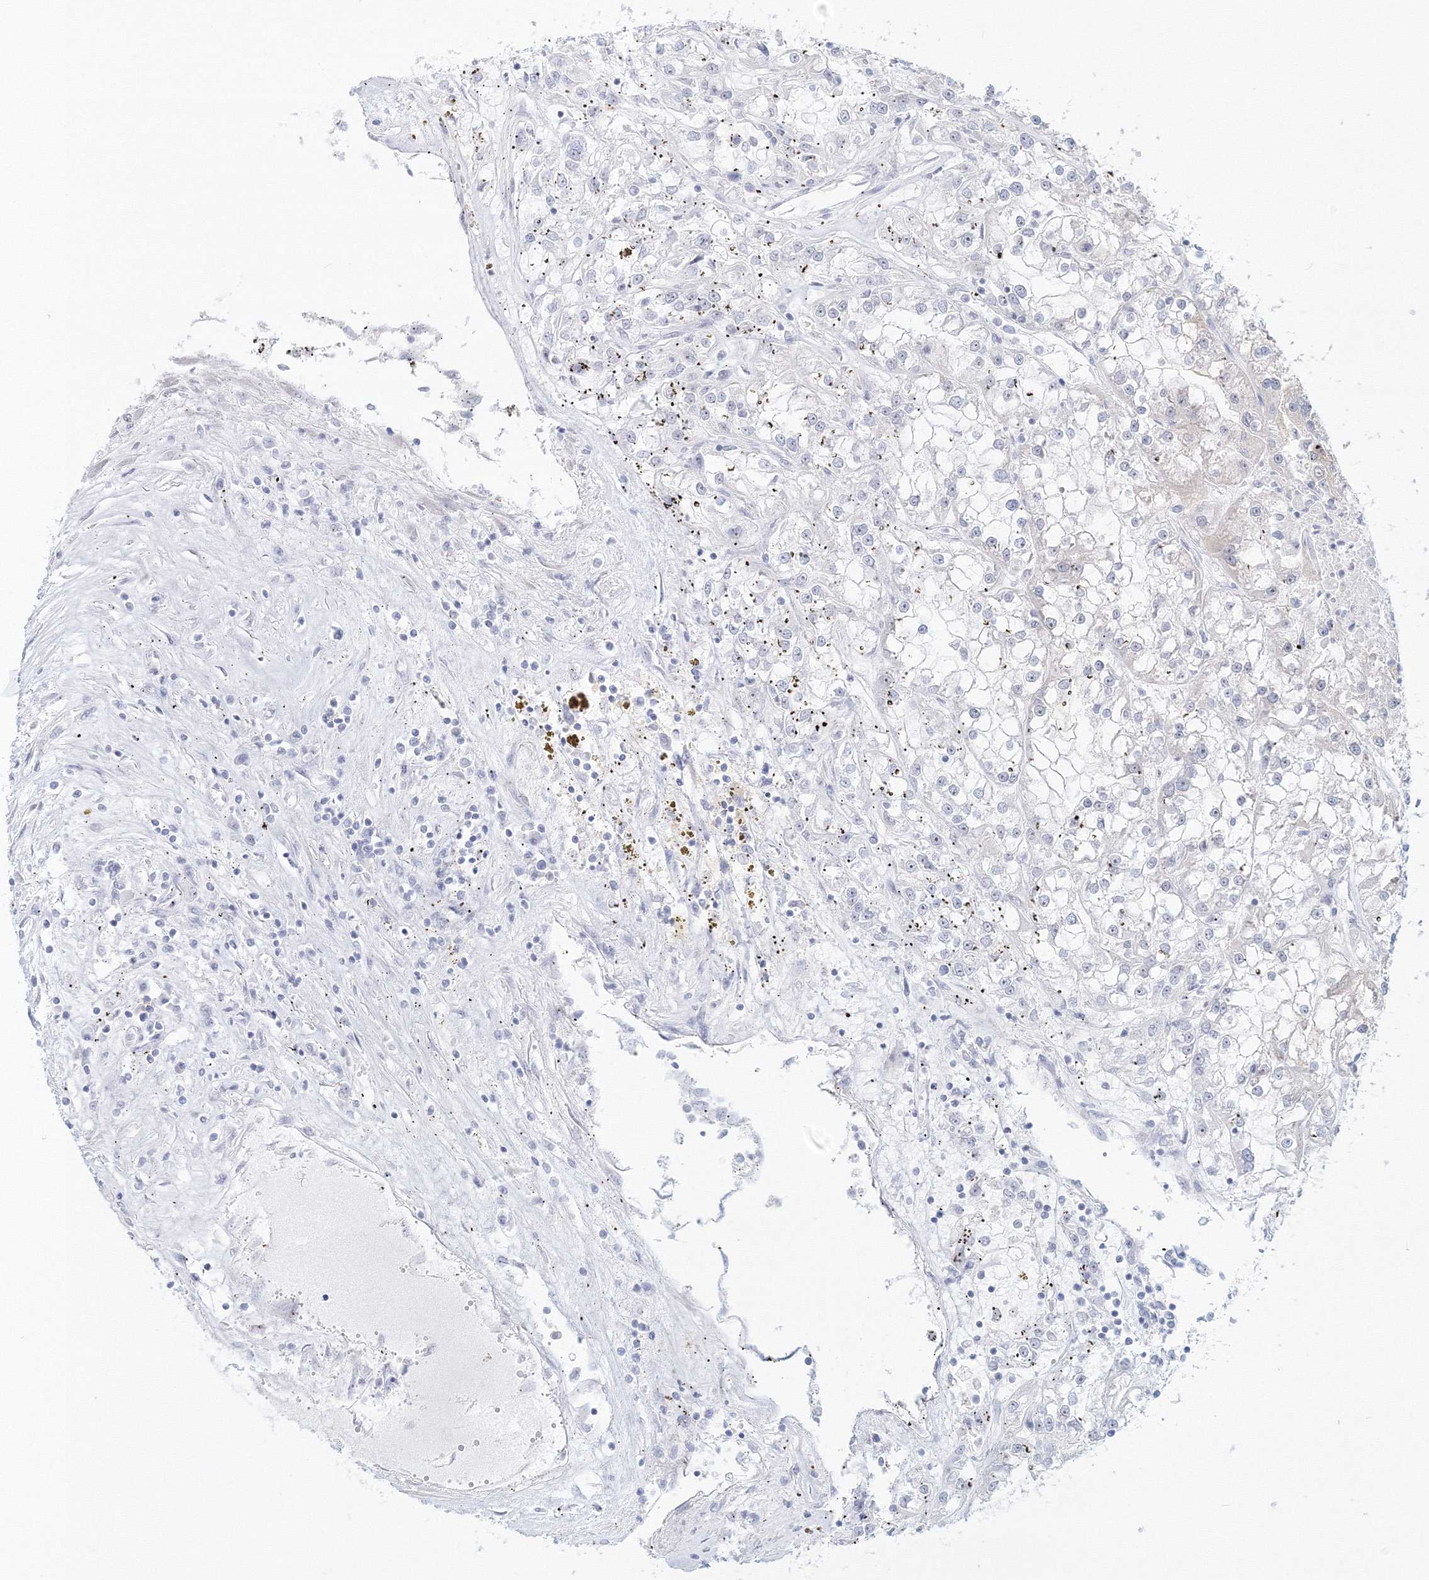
{"staining": {"intensity": "negative", "quantity": "none", "location": "none"}, "tissue": "renal cancer", "cell_type": "Tumor cells", "image_type": "cancer", "snomed": [{"axis": "morphology", "description": "Adenocarcinoma, NOS"}, {"axis": "topography", "description": "Kidney"}], "caption": "A high-resolution image shows IHC staining of renal adenocarcinoma, which shows no significant positivity in tumor cells.", "gene": "VSIG1", "patient": {"sex": "female", "age": 52}}